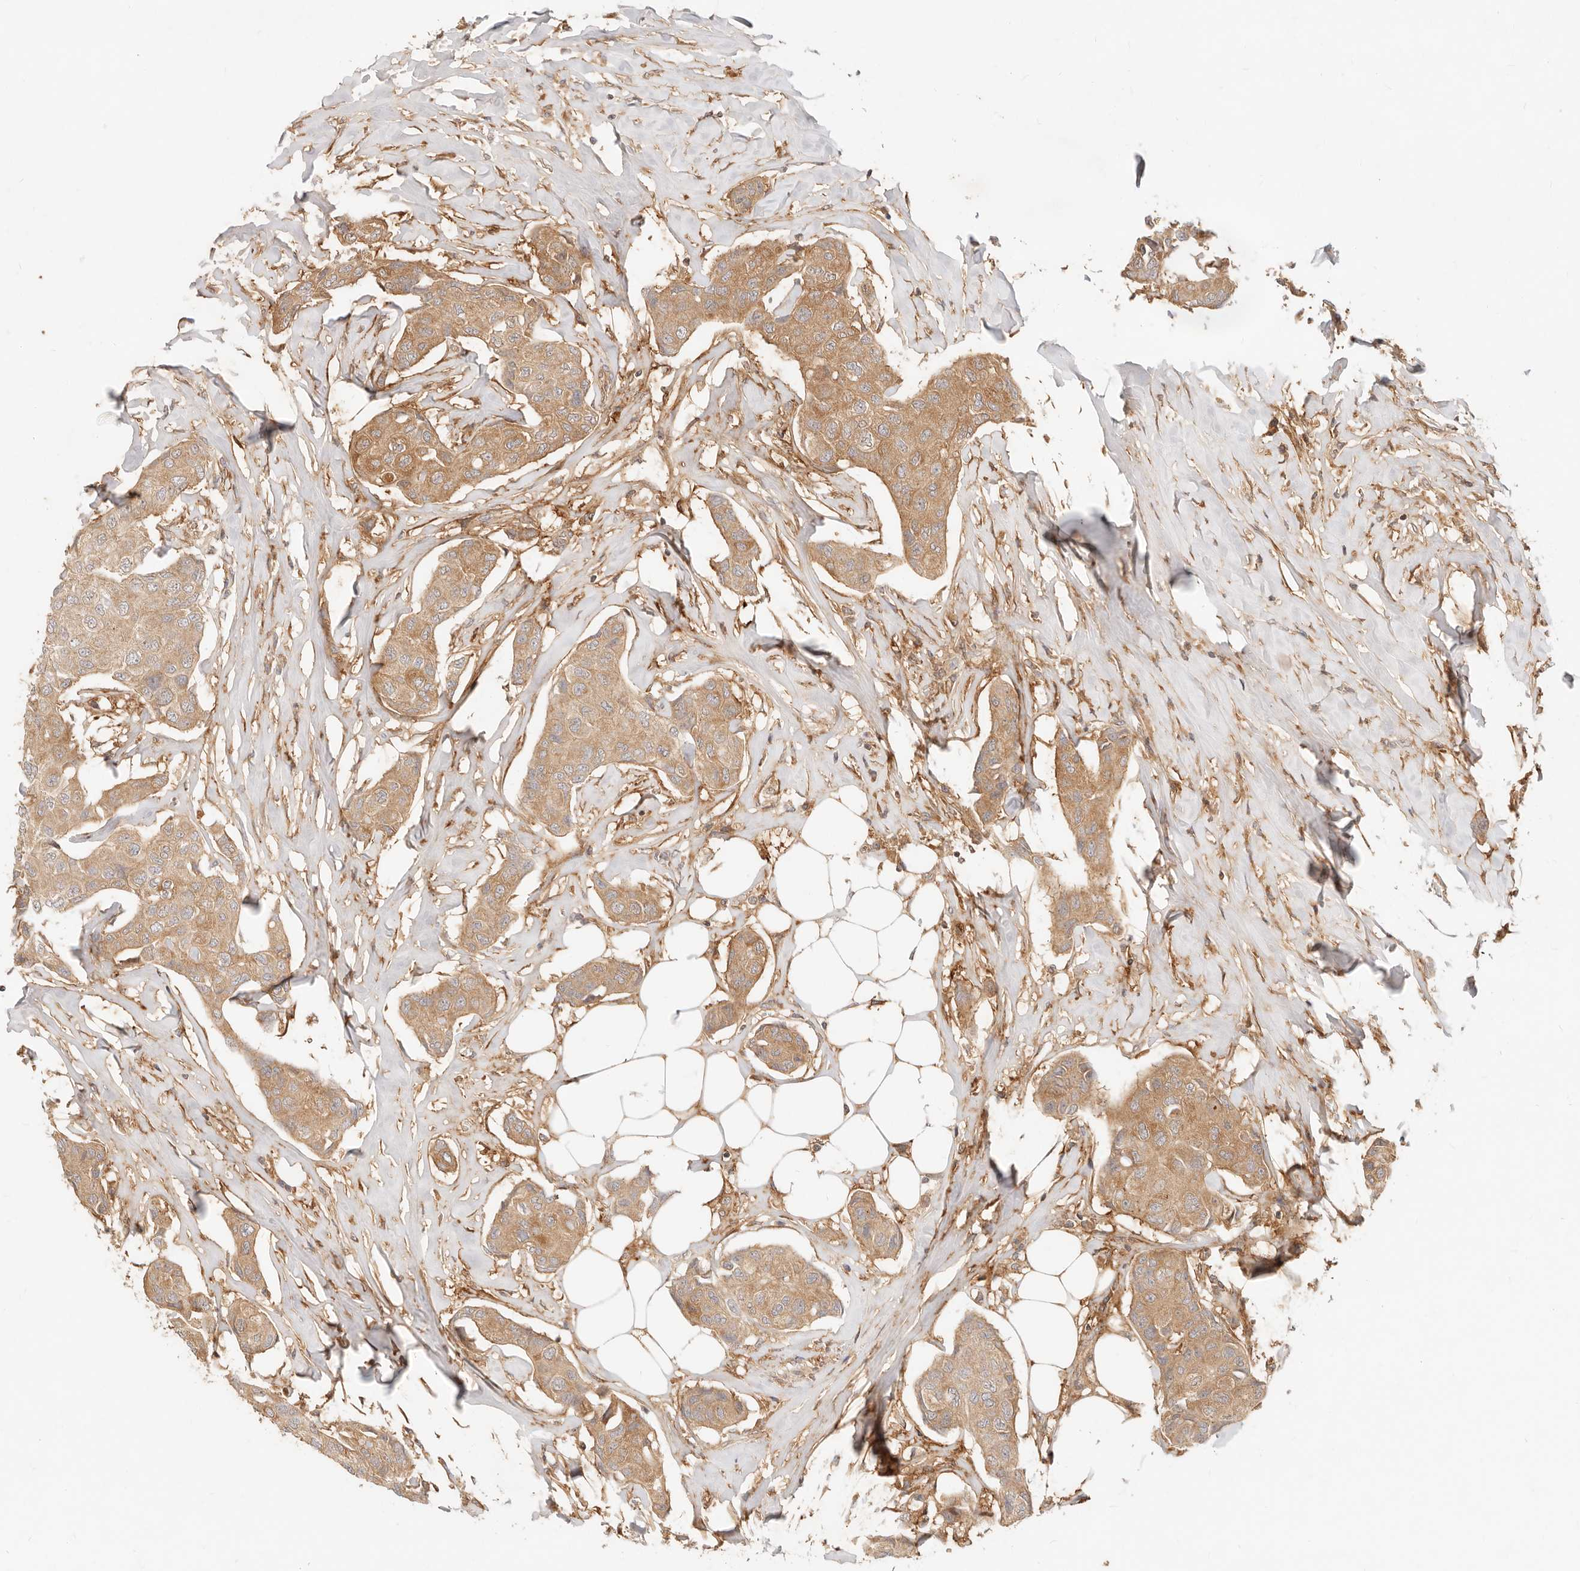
{"staining": {"intensity": "moderate", "quantity": ">75%", "location": "cytoplasmic/membranous"}, "tissue": "breast cancer", "cell_type": "Tumor cells", "image_type": "cancer", "snomed": [{"axis": "morphology", "description": "Duct carcinoma"}, {"axis": "topography", "description": "Breast"}], "caption": "Human breast cancer stained with a protein marker exhibits moderate staining in tumor cells.", "gene": "UBXN10", "patient": {"sex": "female", "age": 80}}